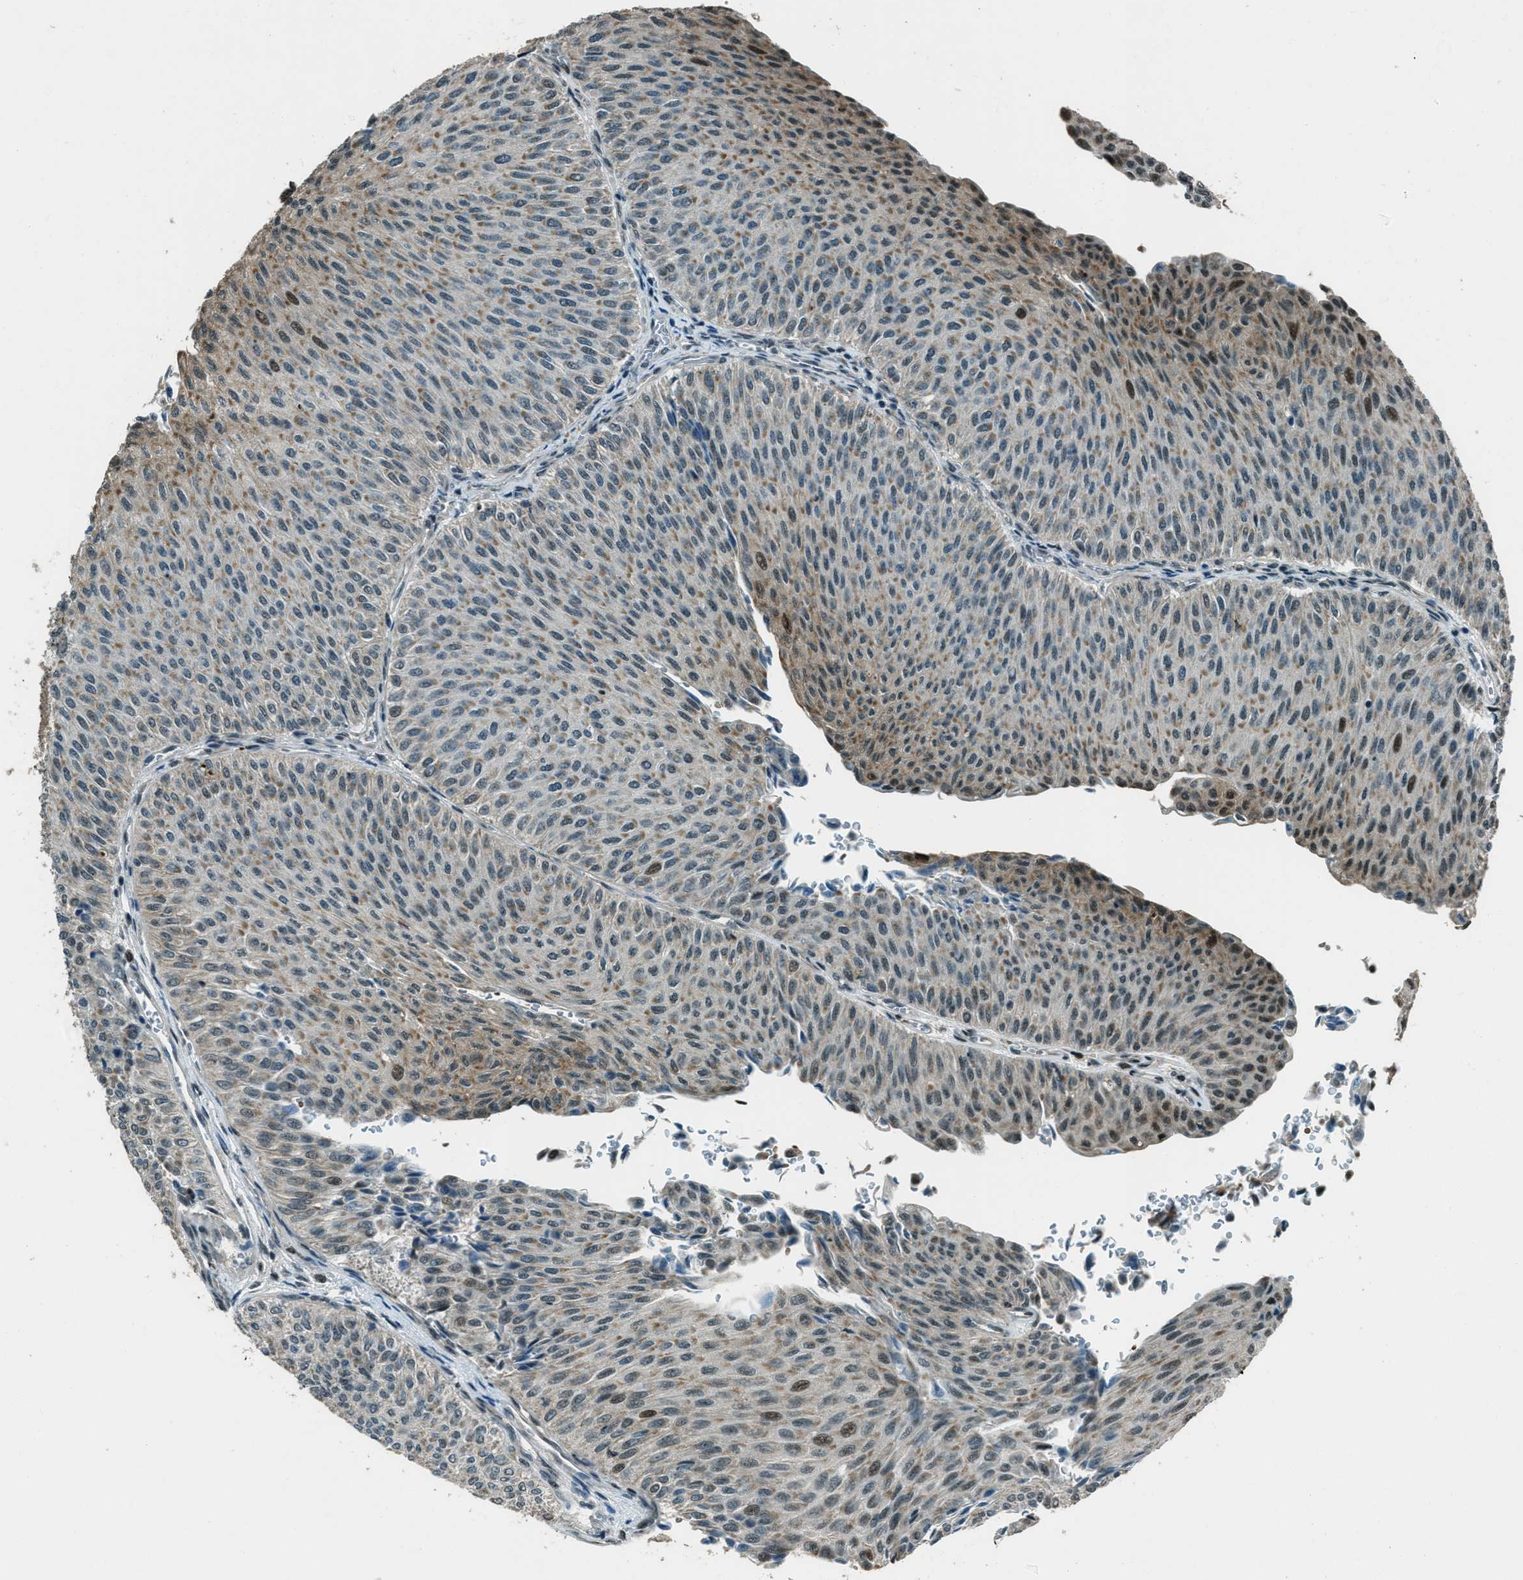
{"staining": {"intensity": "moderate", "quantity": "25%-75%", "location": "cytoplasmic/membranous,nuclear"}, "tissue": "urothelial cancer", "cell_type": "Tumor cells", "image_type": "cancer", "snomed": [{"axis": "morphology", "description": "Urothelial carcinoma, Low grade"}, {"axis": "topography", "description": "Urinary bladder"}], "caption": "This is an image of immunohistochemistry staining of urothelial cancer, which shows moderate positivity in the cytoplasmic/membranous and nuclear of tumor cells.", "gene": "TARDBP", "patient": {"sex": "male", "age": 78}}